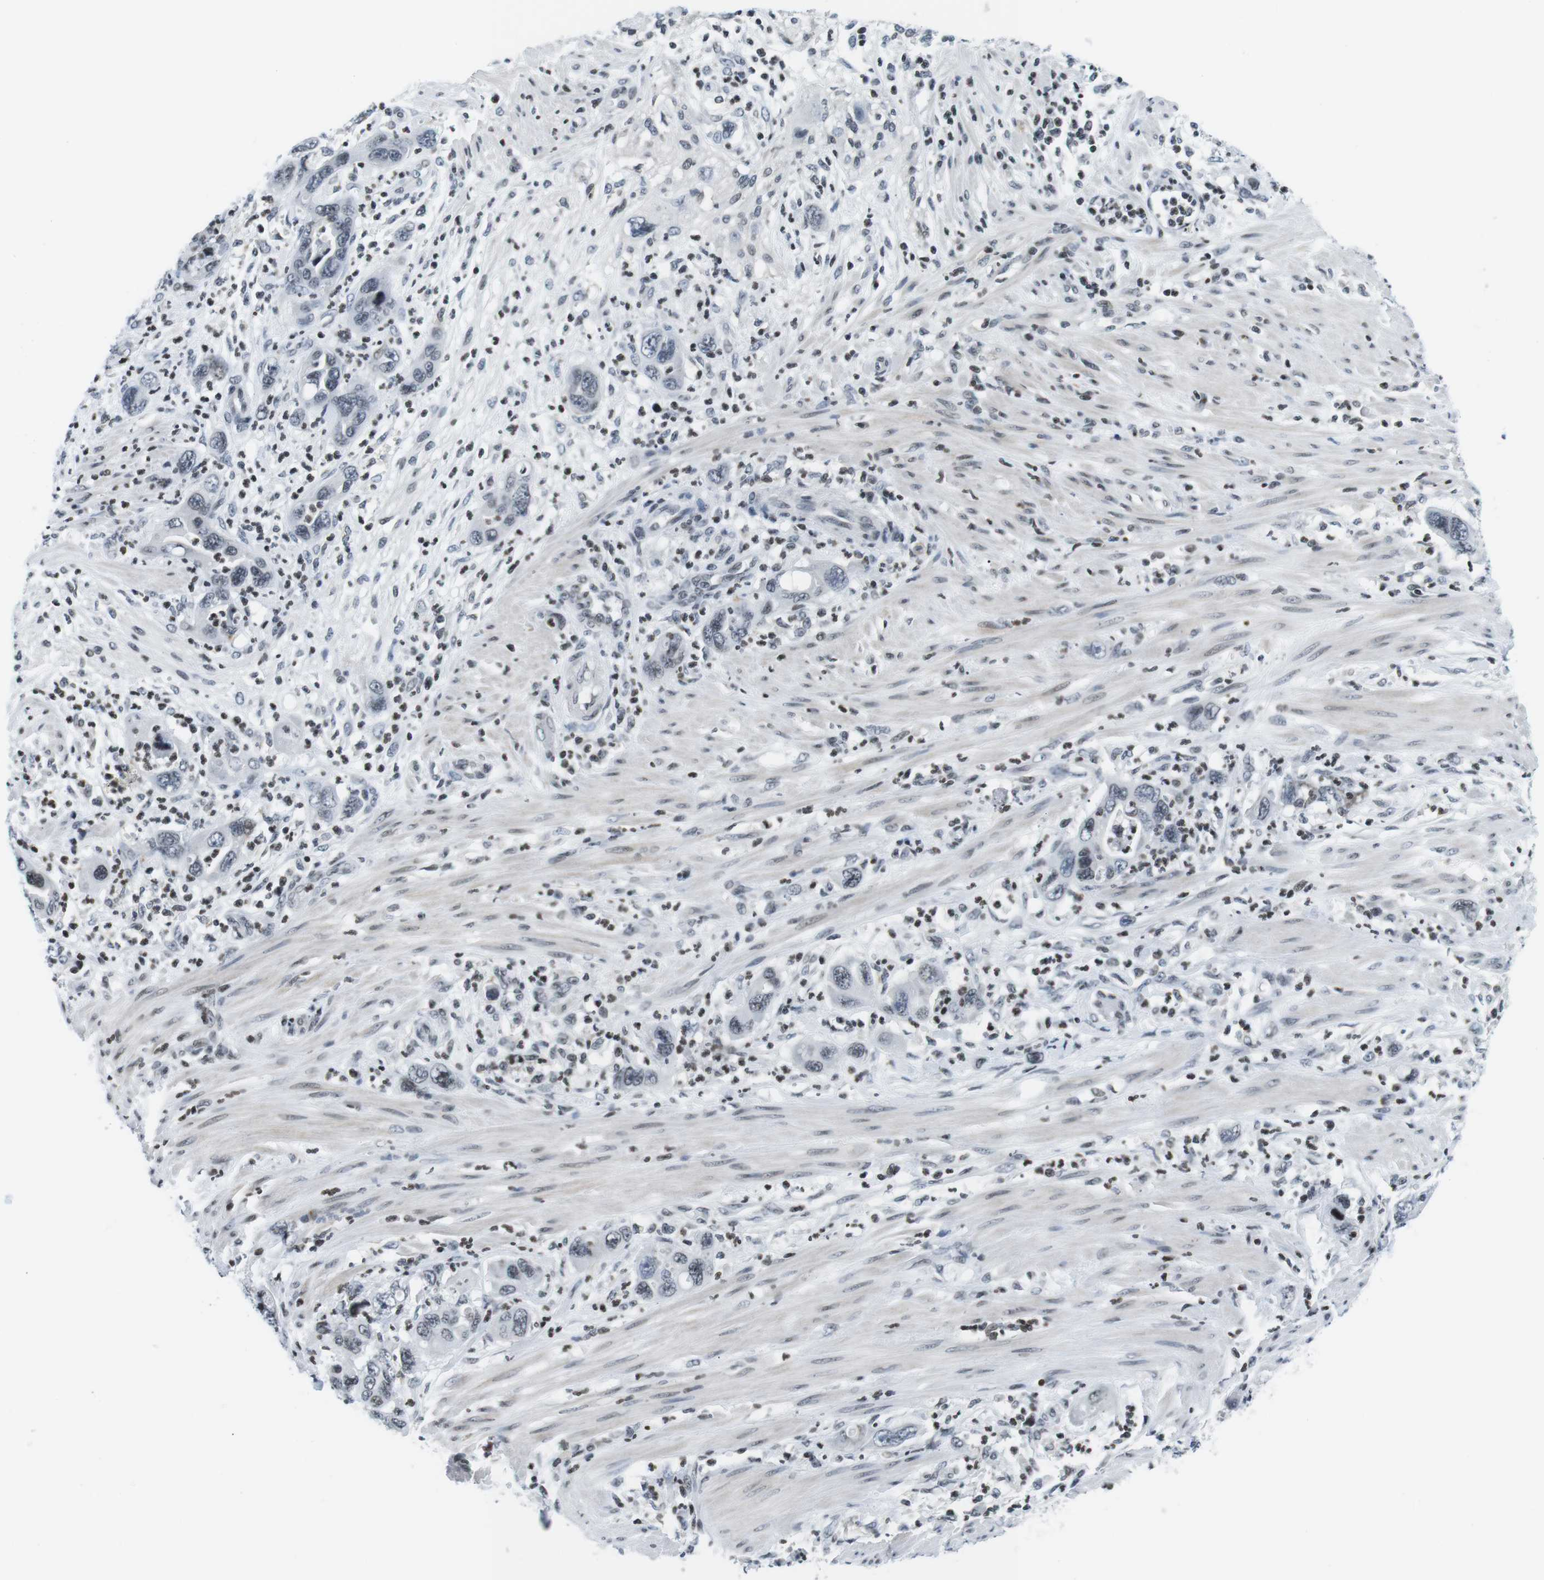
{"staining": {"intensity": "weak", "quantity": "<25%", "location": "nuclear"}, "tissue": "pancreatic cancer", "cell_type": "Tumor cells", "image_type": "cancer", "snomed": [{"axis": "morphology", "description": "Adenocarcinoma, NOS"}, {"axis": "topography", "description": "Pancreas"}], "caption": "Immunohistochemistry of pancreatic cancer demonstrates no expression in tumor cells.", "gene": "E2F2", "patient": {"sex": "female", "age": 71}}